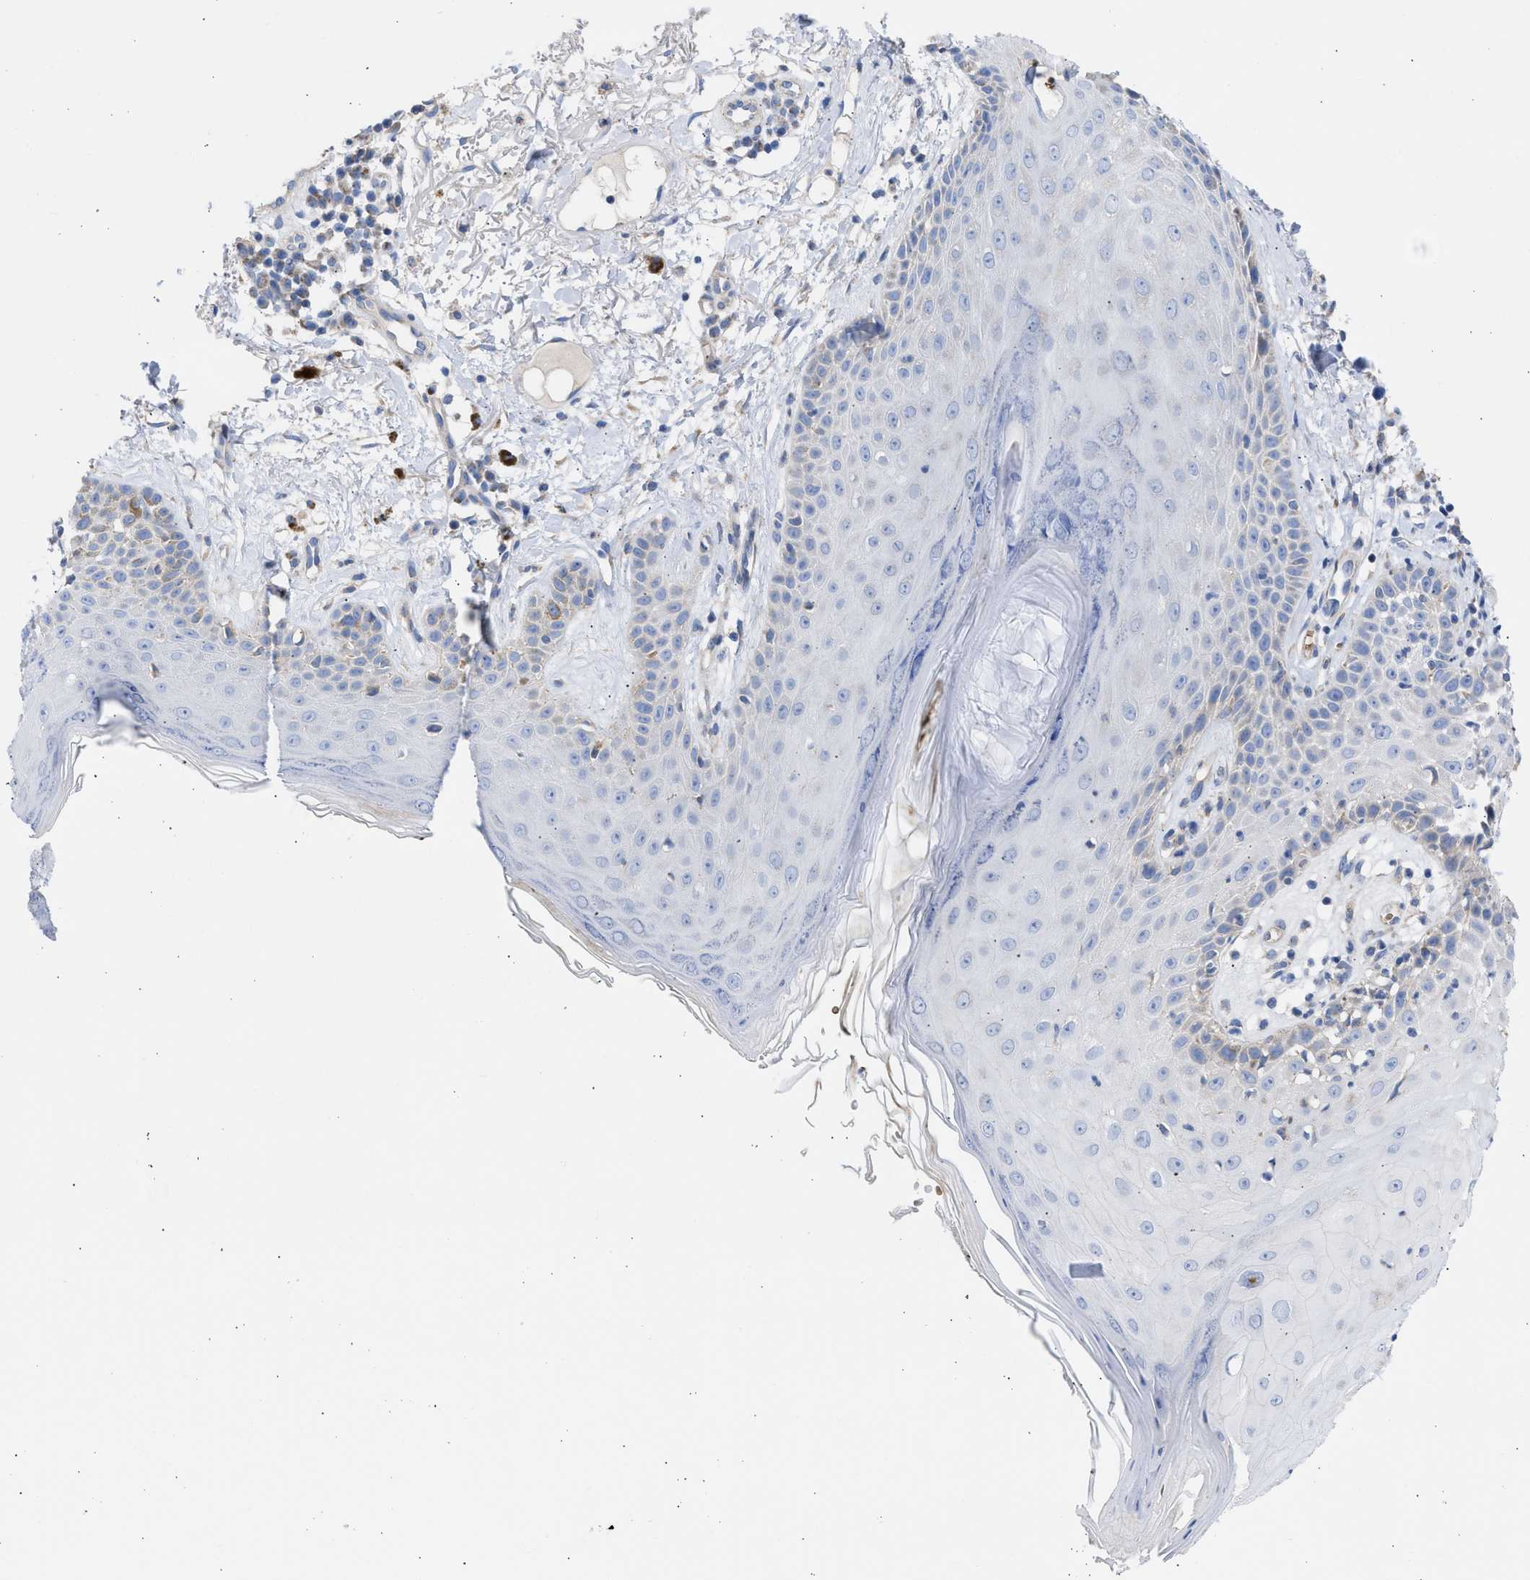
{"staining": {"intensity": "moderate", "quantity": "<25%", "location": "cytoplasmic/membranous"}, "tissue": "skin cancer", "cell_type": "Tumor cells", "image_type": "cancer", "snomed": [{"axis": "morphology", "description": "Normal tissue, NOS"}, {"axis": "morphology", "description": "Basal cell carcinoma"}, {"axis": "topography", "description": "Skin"}], "caption": "The micrograph exhibits a brown stain indicating the presence of a protein in the cytoplasmic/membranous of tumor cells in skin cancer (basal cell carcinoma).", "gene": "BTG3", "patient": {"sex": "male", "age": 79}}